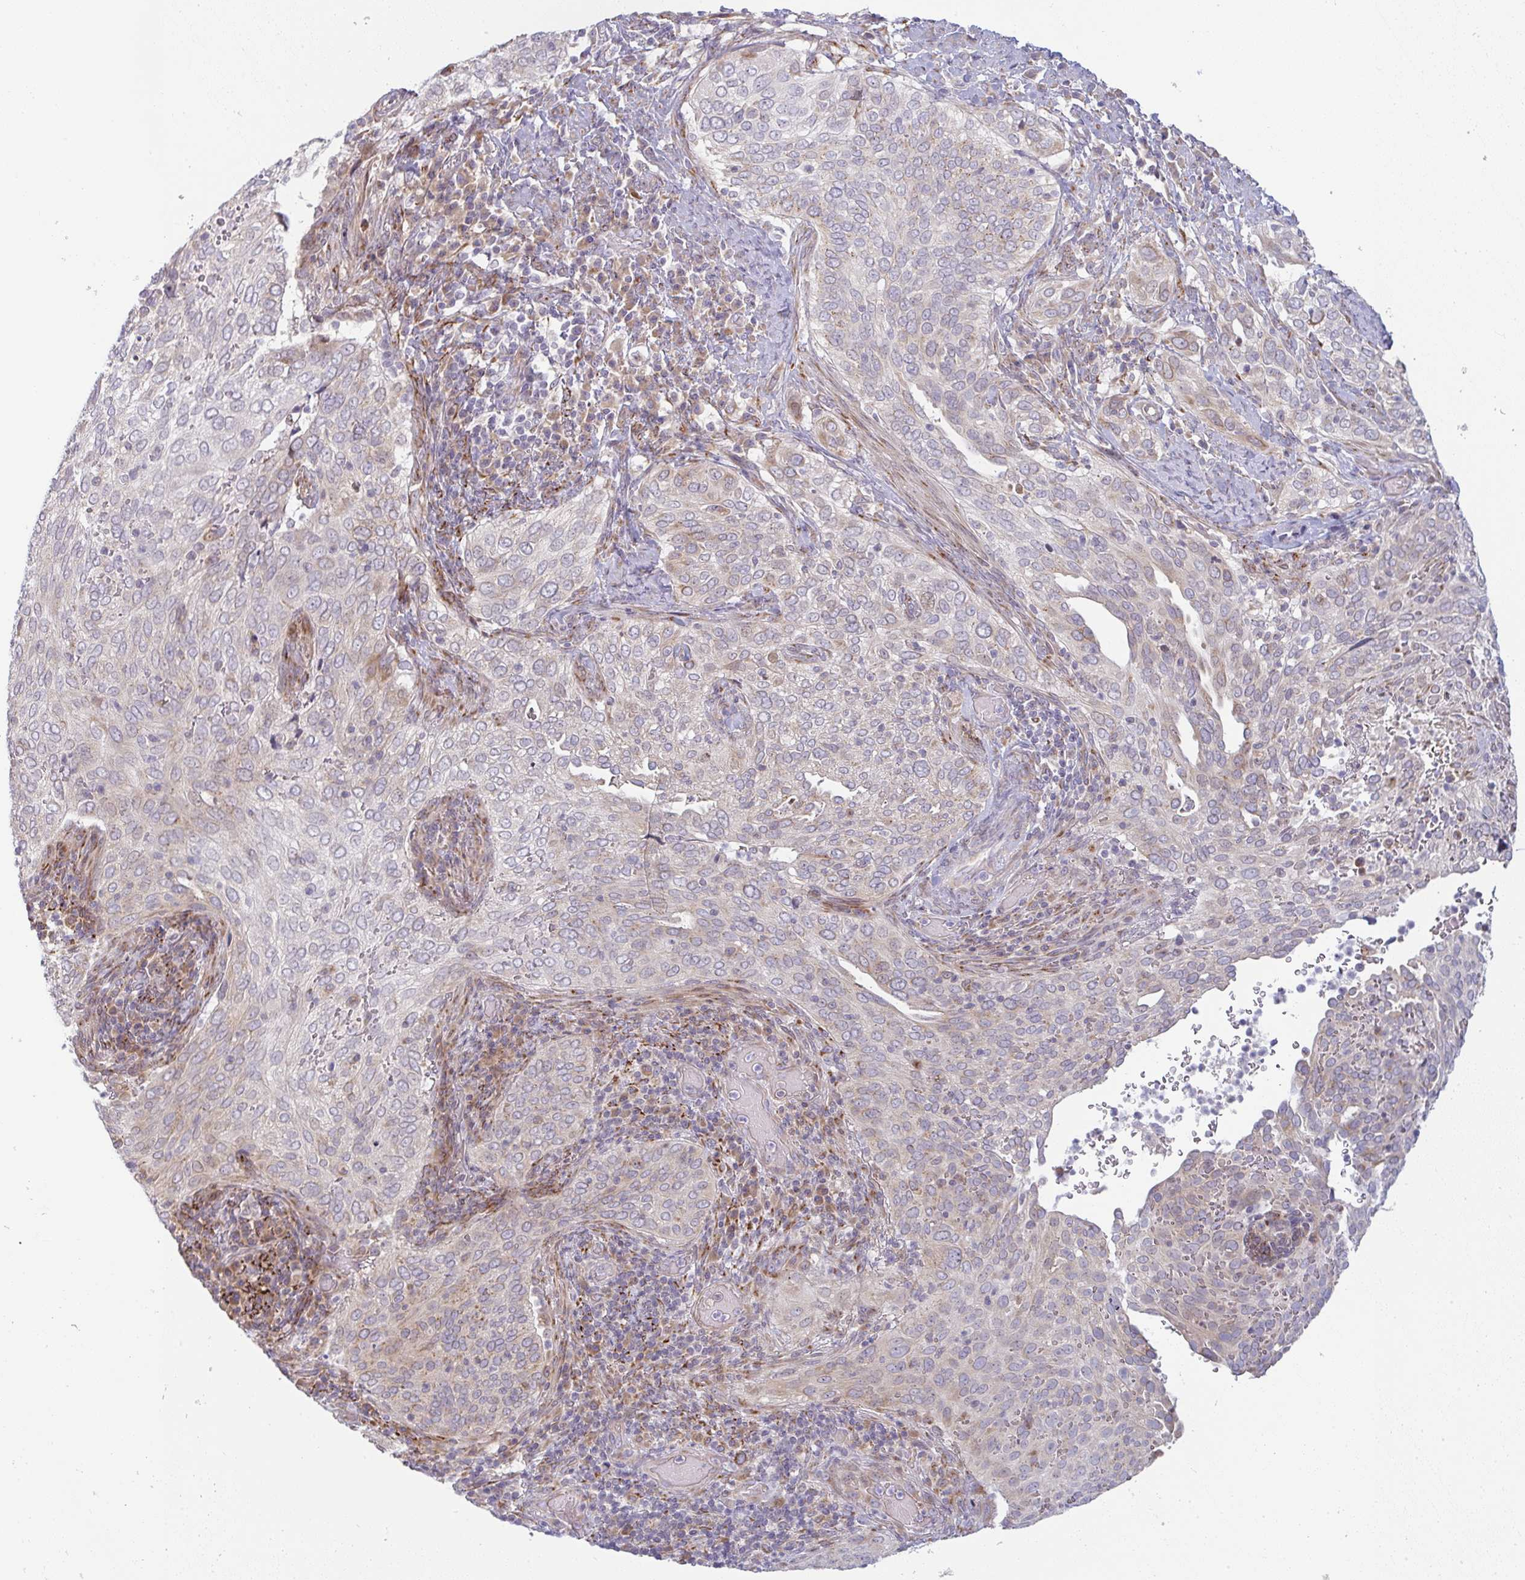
{"staining": {"intensity": "weak", "quantity": "<25%", "location": "cytoplasmic/membranous"}, "tissue": "cervical cancer", "cell_type": "Tumor cells", "image_type": "cancer", "snomed": [{"axis": "morphology", "description": "Squamous cell carcinoma, NOS"}, {"axis": "topography", "description": "Cervix"}], "caption": "Protein analysis of squamous cell carcinoma (cervical) shows no significant expression in tumor cells.", "gene": "MOB1A", "patient": {"sex": "female", "age": 38}}